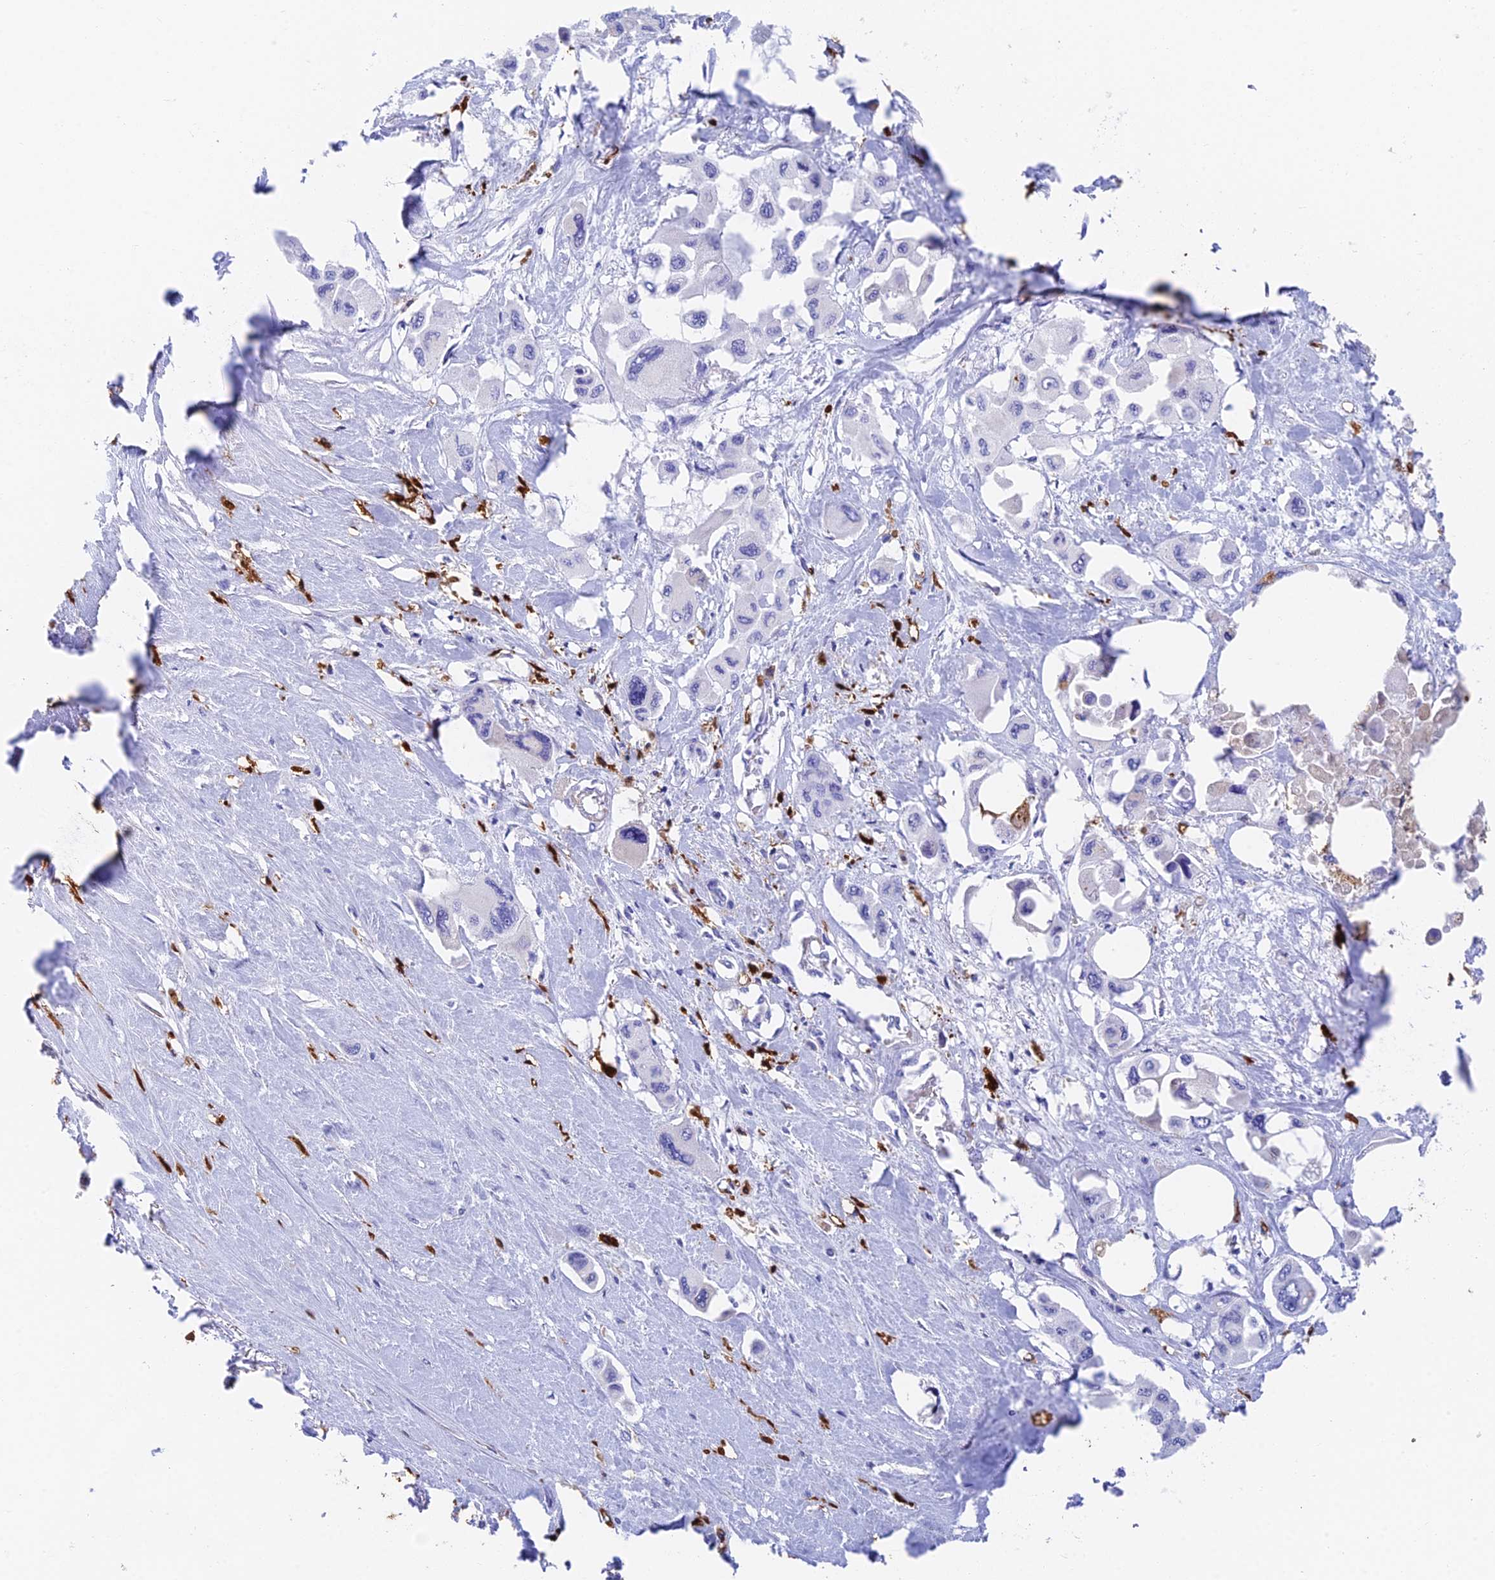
{"staining": {"intensity": "negative", "quantity": "none", "location": "none"}, "tissue": "pancreatic cancer", "cell_type": "Tumor cells", "image_type": "cancer", "snomed": [{"axis": "morphology", "description": "Adenocarcinoma, NOS"}, {"axis": "topography", "description": "Pancreas"}], "caption": "Tumor cells show no significant positivity in adenocarcinoma (pancreatic).", "gene": "ADAMTS13", "patient": {"sex": "male", "age": 92}}